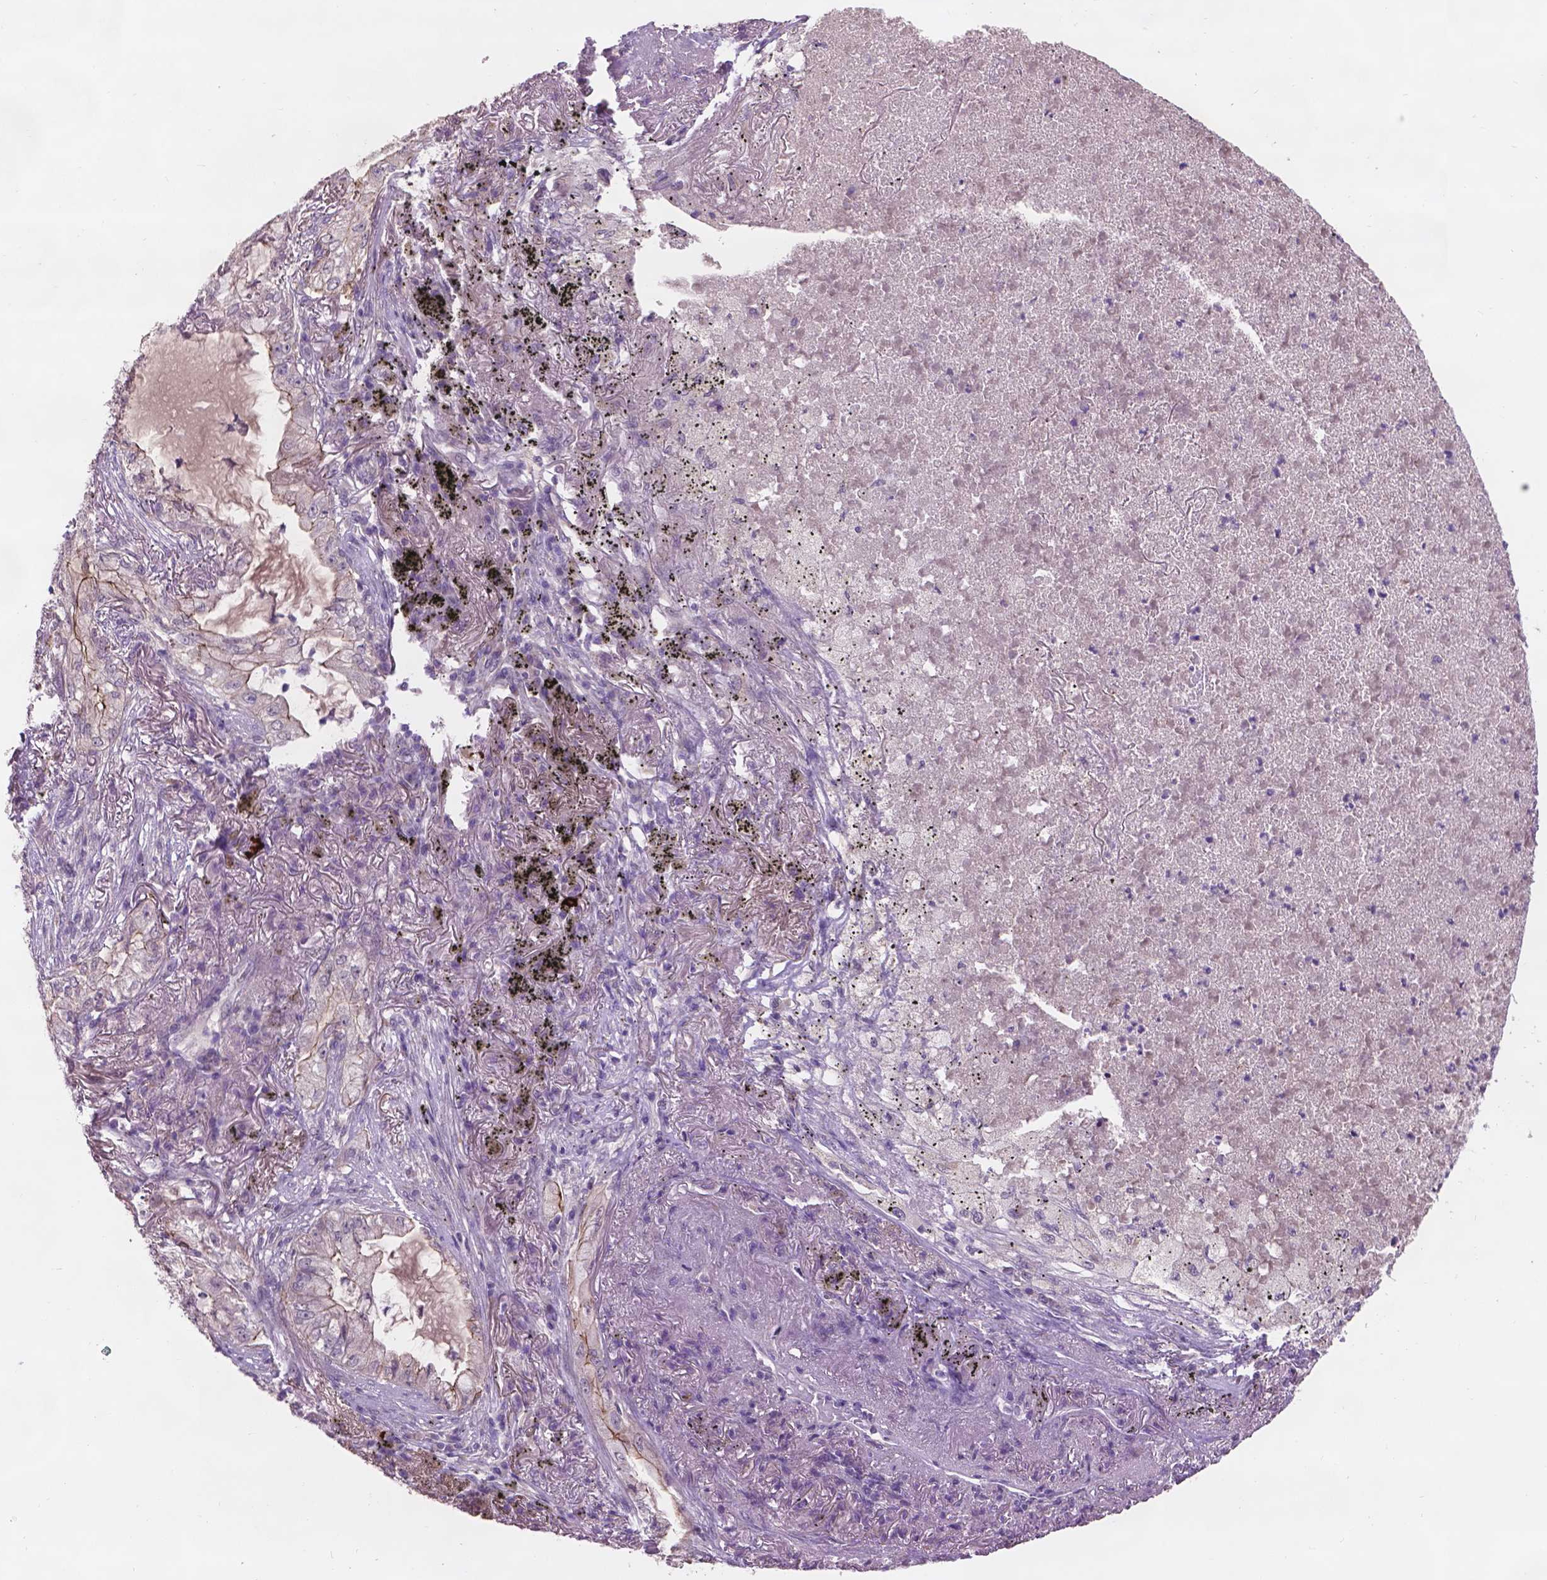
{"staining": {"intensity": "negative", "quantity": "none", "location": "none"}, "tissue": "lung cancer", "cell_type": "Tumor cells", "image_type": "cancer", "snomed": [{"axis": "morphology", "description": "Adenocarcinoma, NOS"}, {"axis": "topography", "description": "Lung"}], "caption": "Immunohistochemistry (IHC) micrograph of neoplastic tissue: lung cancer (adenocarcinoma) stained with DAB reveals no significant protein positivity in tumor cells.", "gene": "GXYLT2", "patient": {"sex": "female", "age": 73}}